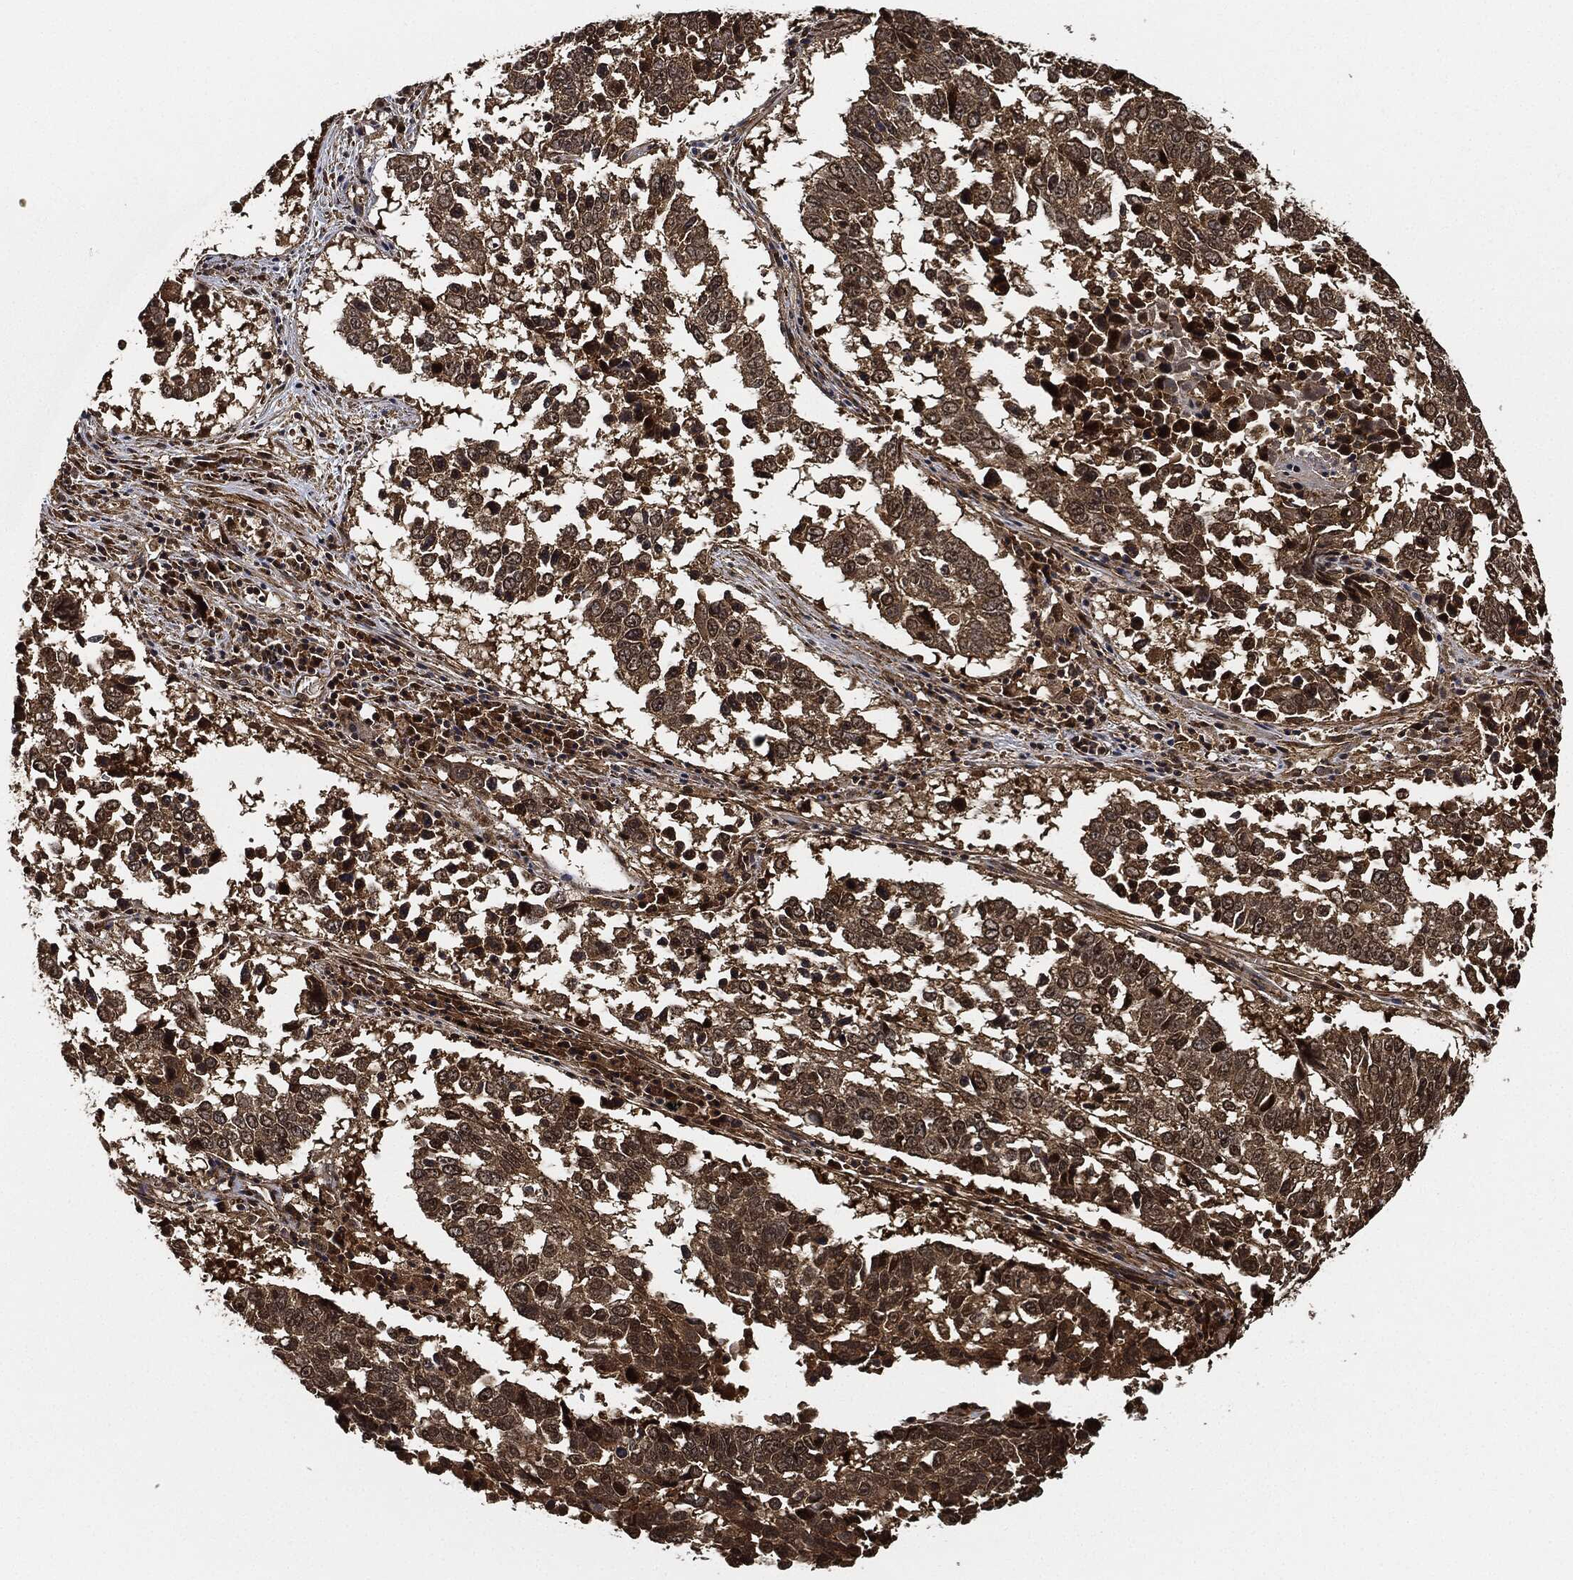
{"staining": {"intensity": "moderate", "quantity": ">75%", "location": "cytoplasmic/membranous"}, "tissue": "lung cancer", "cell_type": "Tumor cells", "image_type": "cancer", "snomed": [{"axis": "morphology", "description": "Squamous cell carcinoma, NOS"}, {"axis": "topography", "description": "Lung"}], "caption": "Moderate cytoplasmic/membranous expression for a protein is appreciated in approximately >75% of tumor cells of squamous cell carcinoma (lung) using IHC.", "gene": "CEP290", "patient": {"sex": "male", "age": 82}}